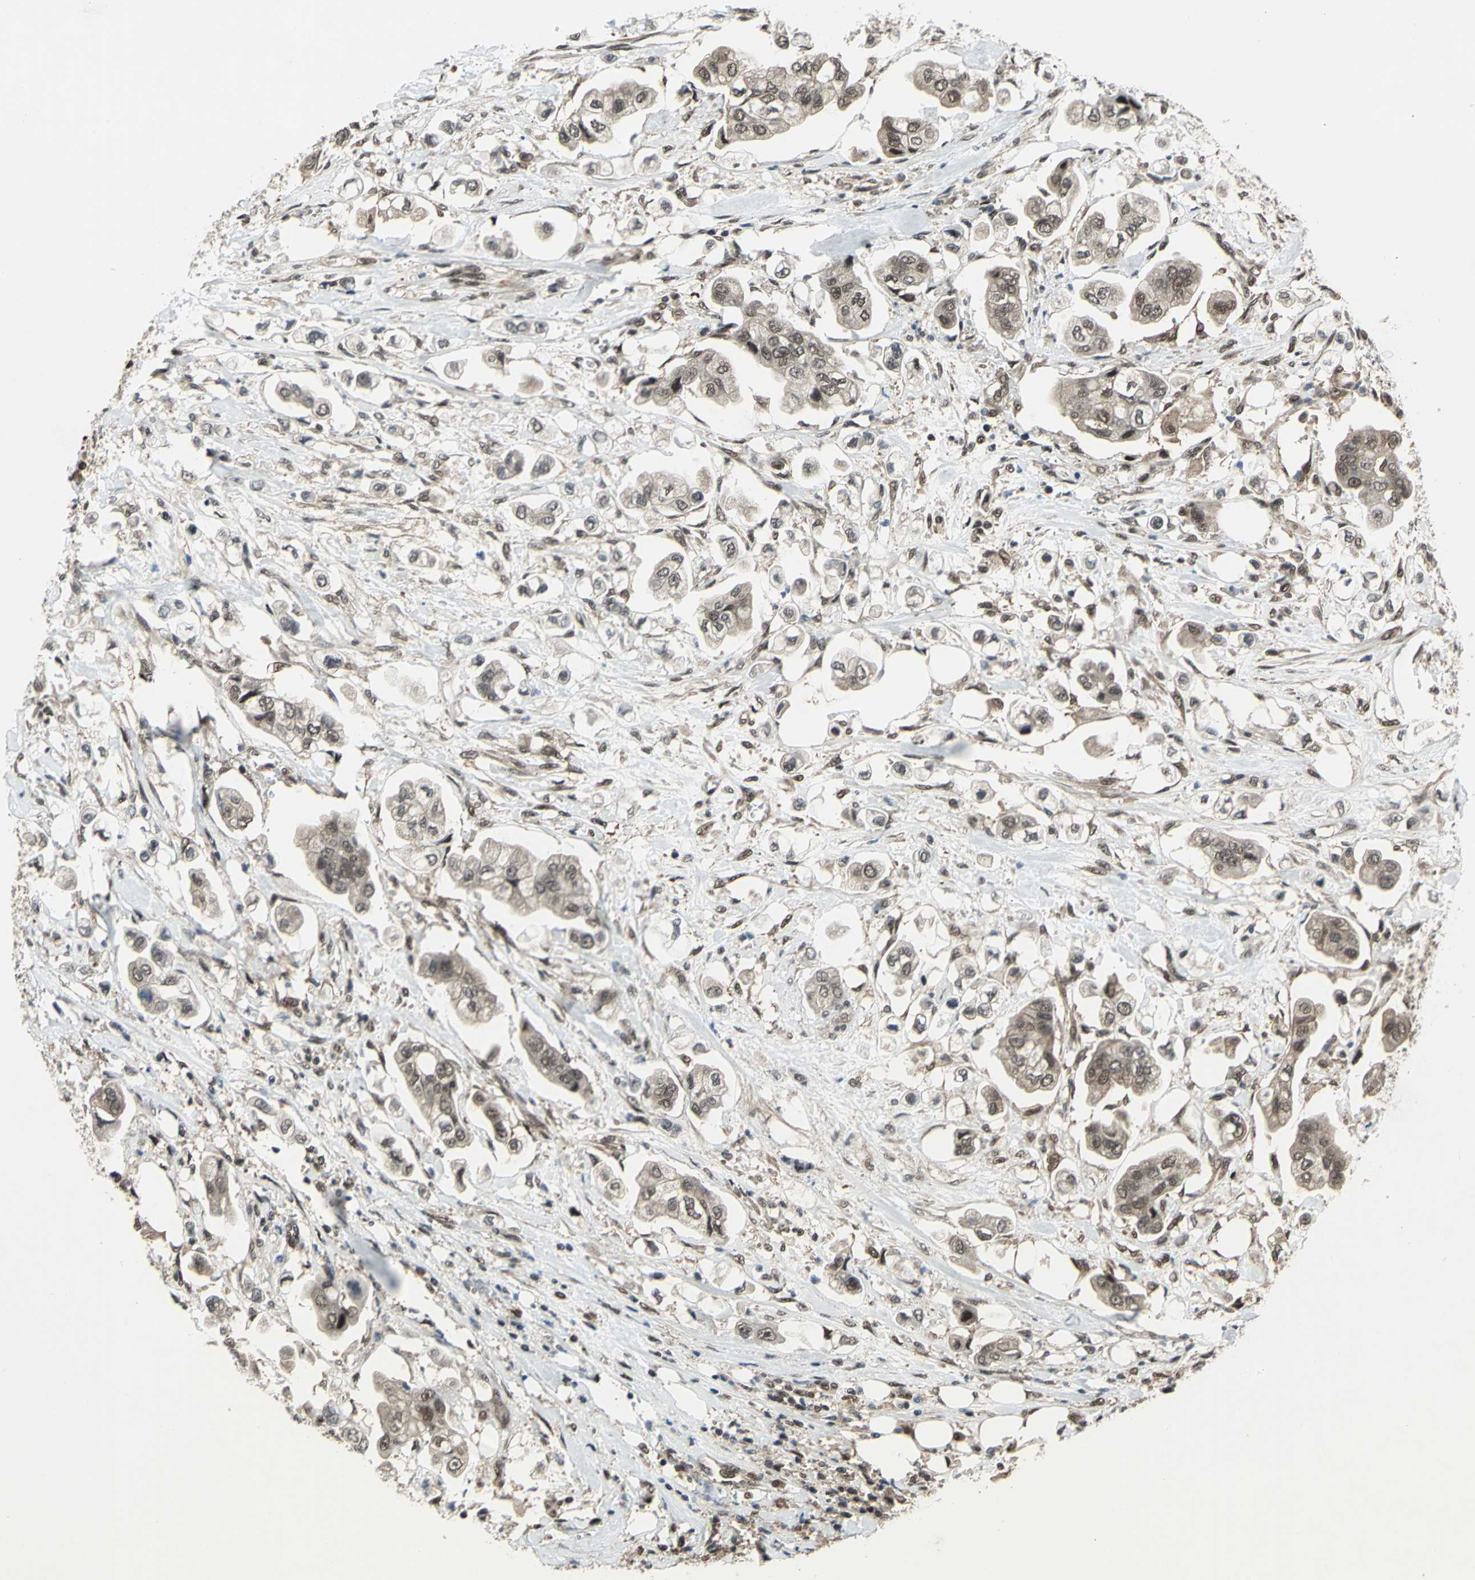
{"staining": {"intensity": "weak", "quantity": ">75%", "location": "cytoplasmic/membranous,nuclear"}, "tissue": "stomach cancer", "cell_type": "Tumor cells", "image_type": "cancer", "snomed": [{"axis": "morphology", "description": "Adenocarcinoma, NOS"}, {"axis": "topography", "description": "Stomach"}], "caption": "The histopathology image reveals immunohistochemical staining of adenocarcinoma (stomach). There is weak cytoplasmic/membranous and nuclear positivity is seen in about >75% of tumor cells.", "gene": "COPS5", "patient": {"sex": "male", "age": 62}}